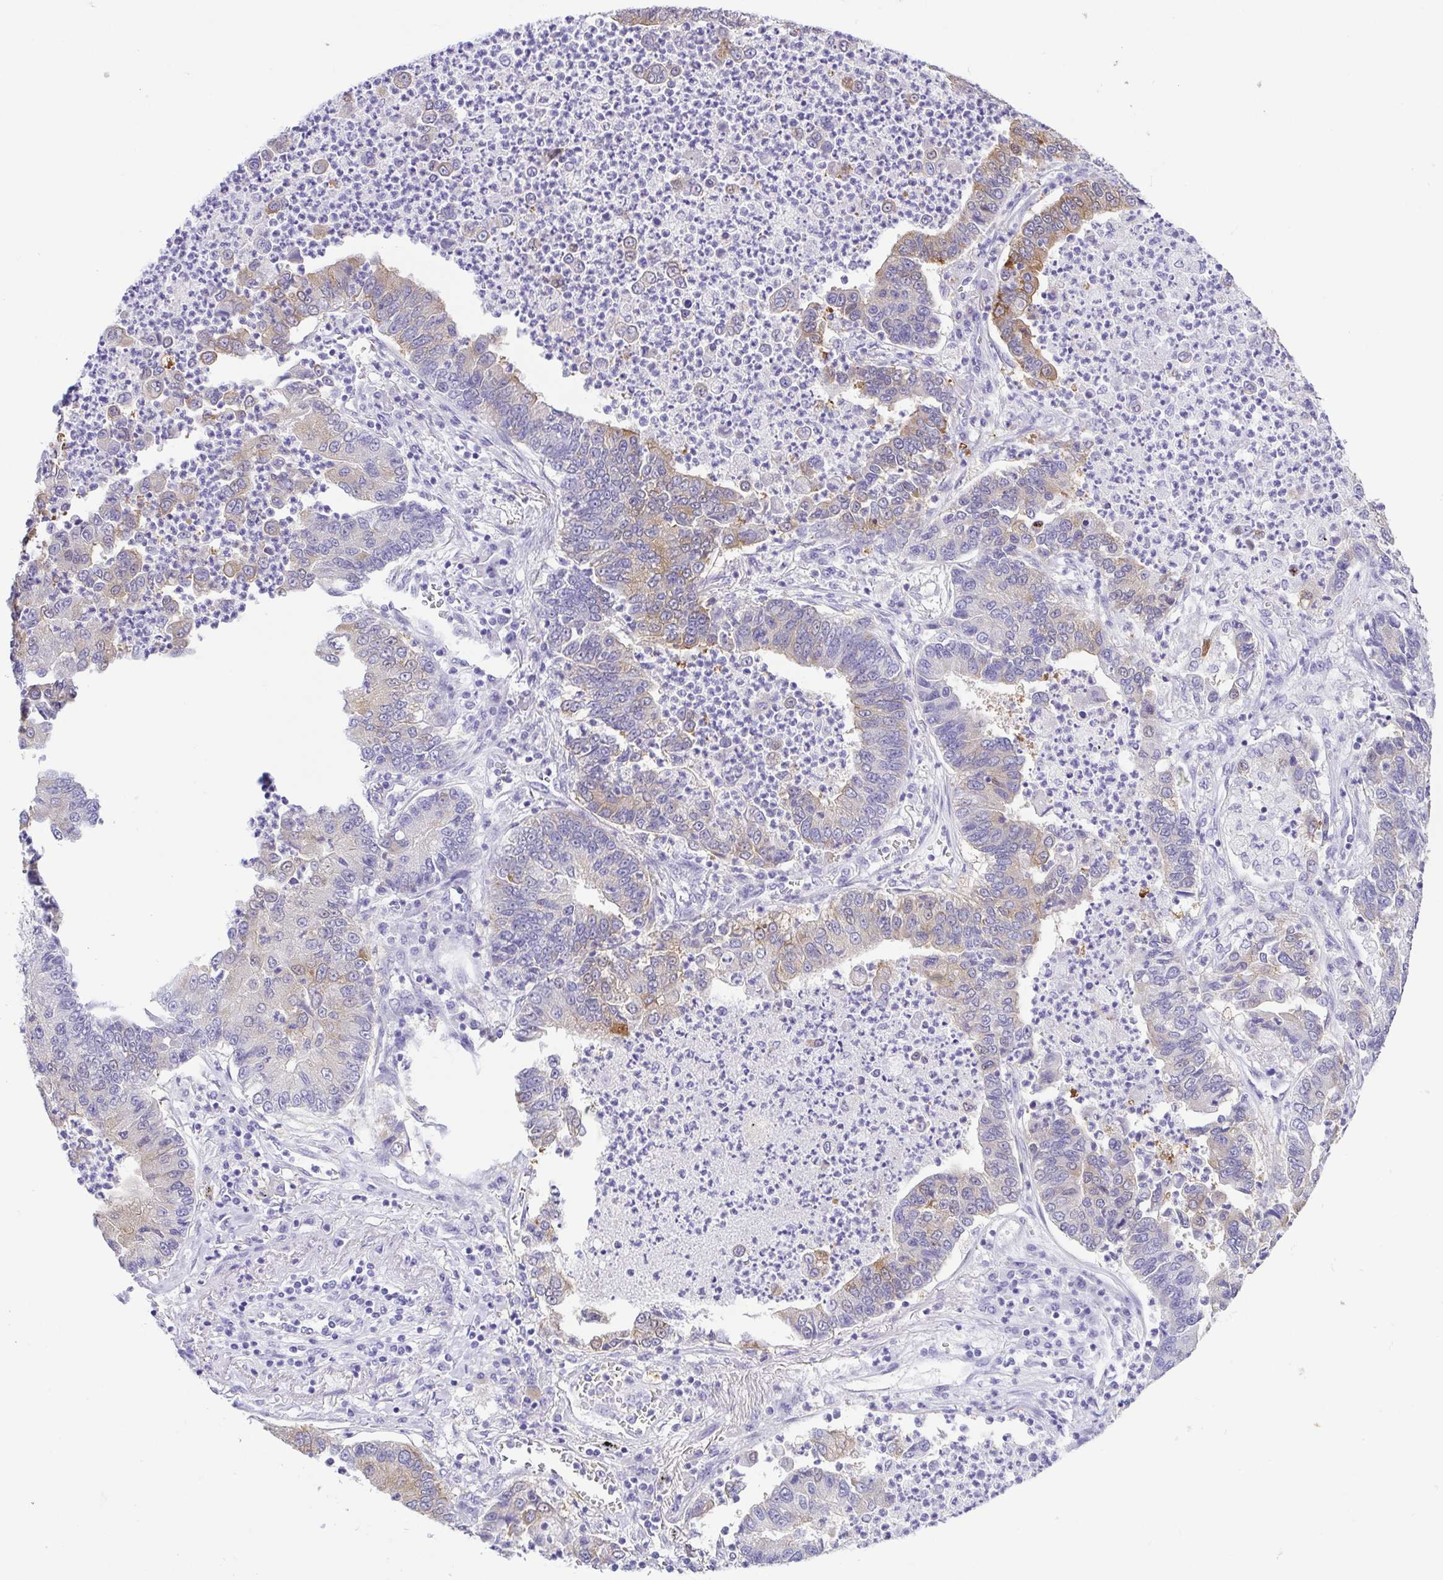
{"staining": {"intensity": "weak", "quantity": "<25%", "location": "cytoplasmic/membranous"}, "tissue": "lung cancer", "cell_type": "Tumor cells", "image_type": "cancer", "snomed": [{"axis": "morphology", "description": "Adenocarcinoma, NOS"}, {"axis": "topography", "description": "Lung"}], "caption": "Adenocarcinoma (lung) stained for a protein using immunohistochemistry reveals no expression tumor cells.", "gene": "EPB42", "patient": {"sex": "female", "age": 57}}